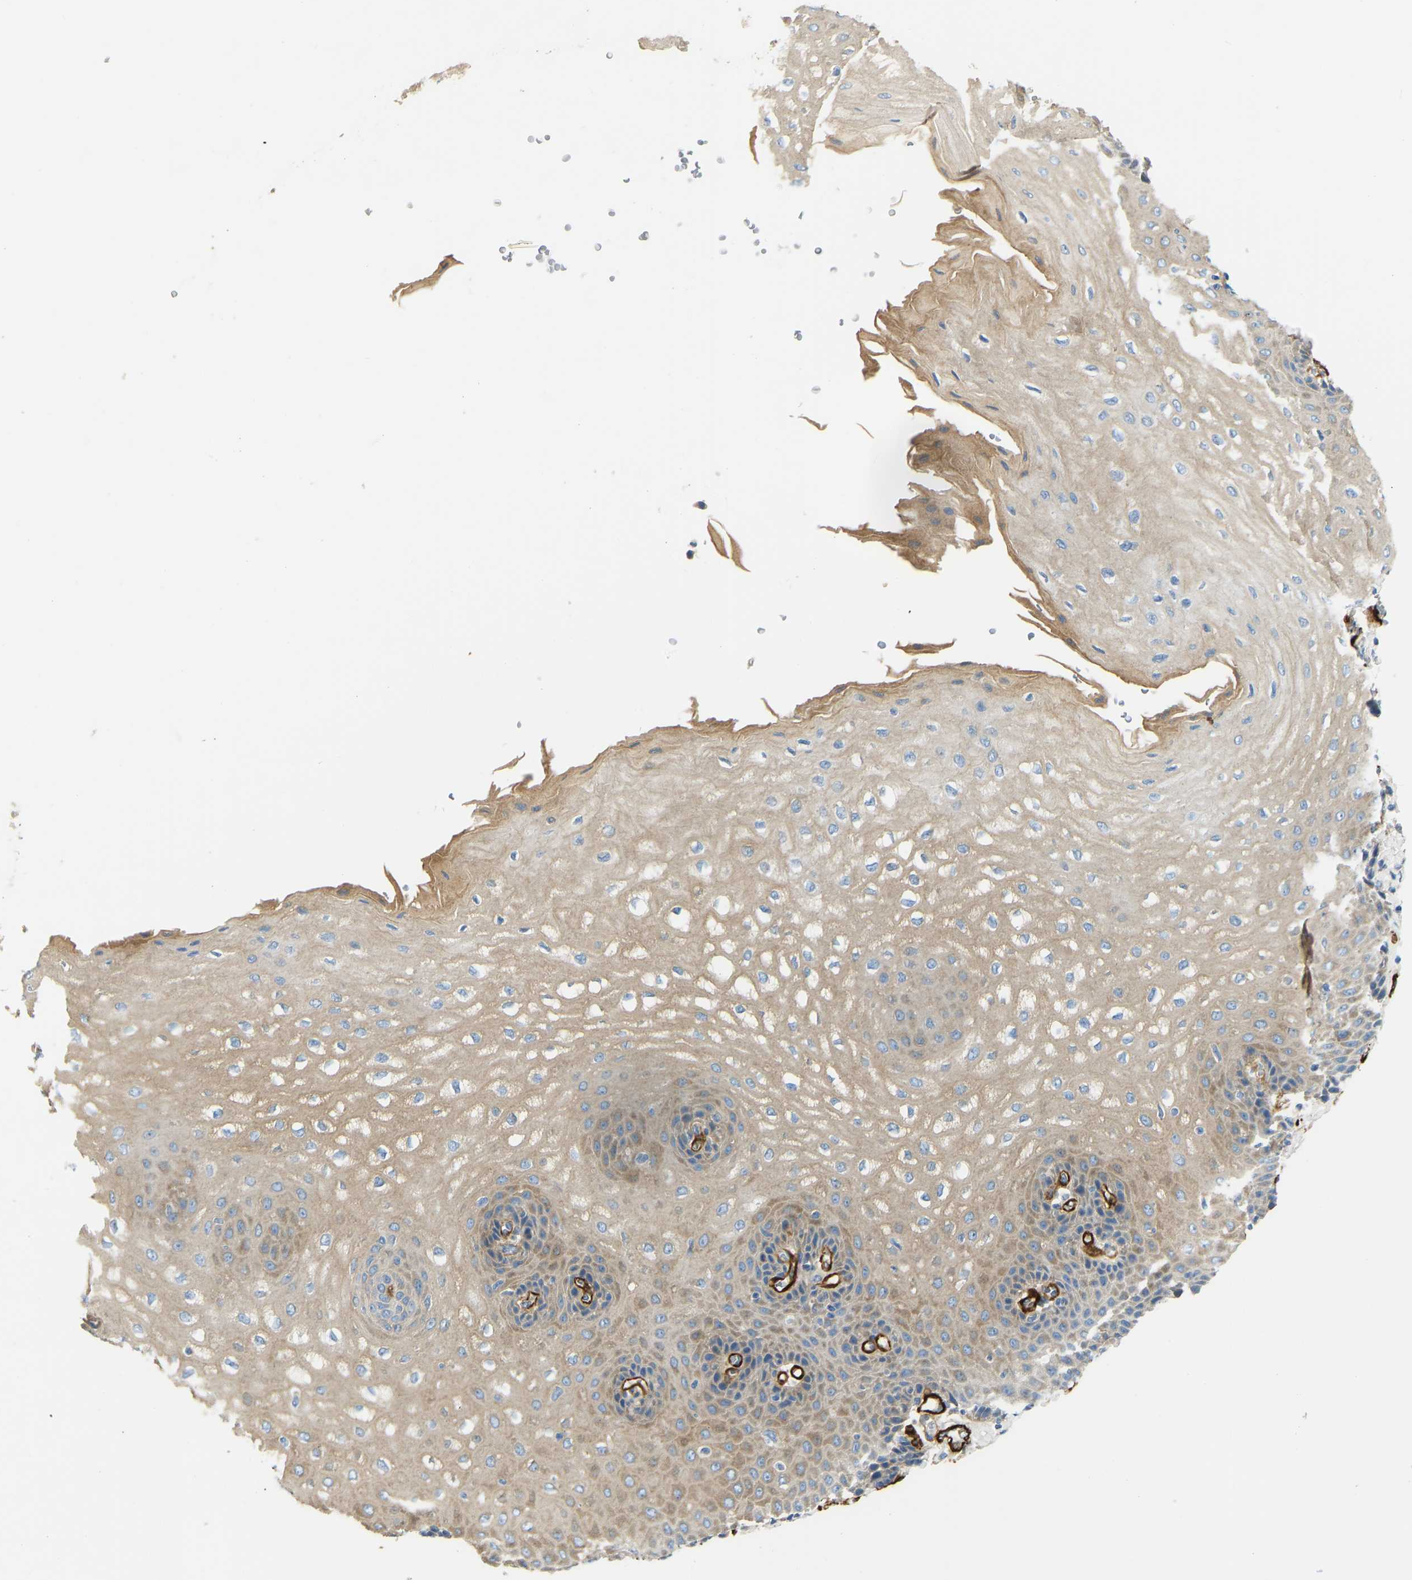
{"staining": {"intensity": "moderate", "quantity": "25%-75%", "location": "cytoplasmic/membranous"}, "tissue": "esophagus", "cell_type": "Squamous epithelial cells", "image_type": "normal", "snomed": [{"axis": "morphology", "description": "Normal tissue, NOS"}, {"axis": "topography", "description": "Esophagus"}], "caption": "The immunohistochemical stain shows moderate cytoplasmic/membranous positivity in squamous epithelial cells of normal esophagus. (brown staining indicates protein expression, while blue staining denotes nuclei).", "gene": "COL15A1", "patient": {"sex": "male", "age": 54}}